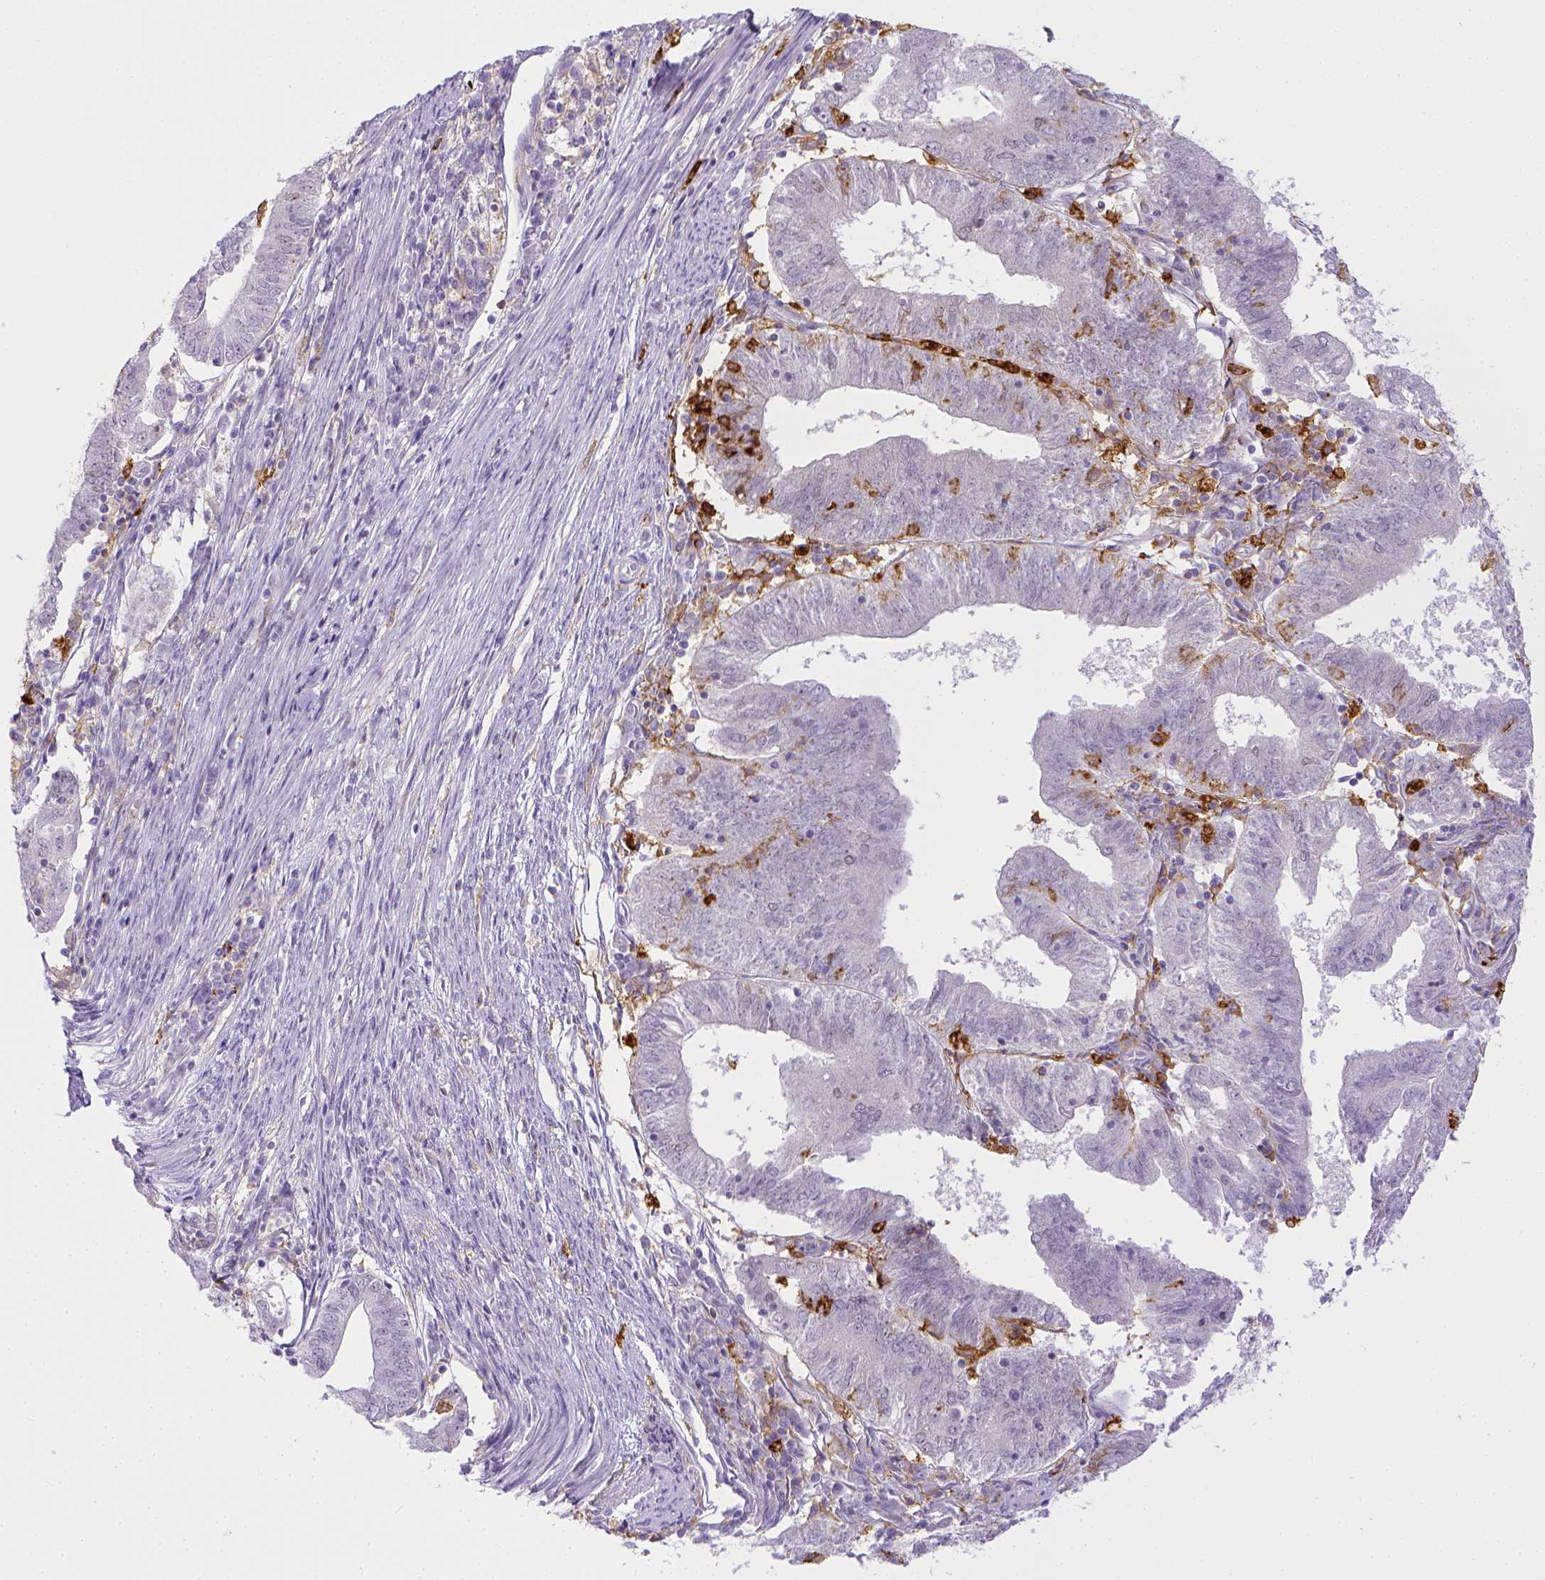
{"staining": {"intensity": "negative", "quantity": "none", "location": "none"}, "tissue": "endometrial cancer", "cell_type": "Tumor cells", "image_type": "cancer", "snomed": [{"axis": "morphology", "description": "Adenocarcinoma, NOS"}, {"axis": "topography", "description": "Endometrium"}], "caption": "Immunohistochemical staining of endometrial adenocarcinoma exhibits no significant staining in tumor cells.", "gene": "ITGAM", "patient": {"sex": "female", "age": 82}}